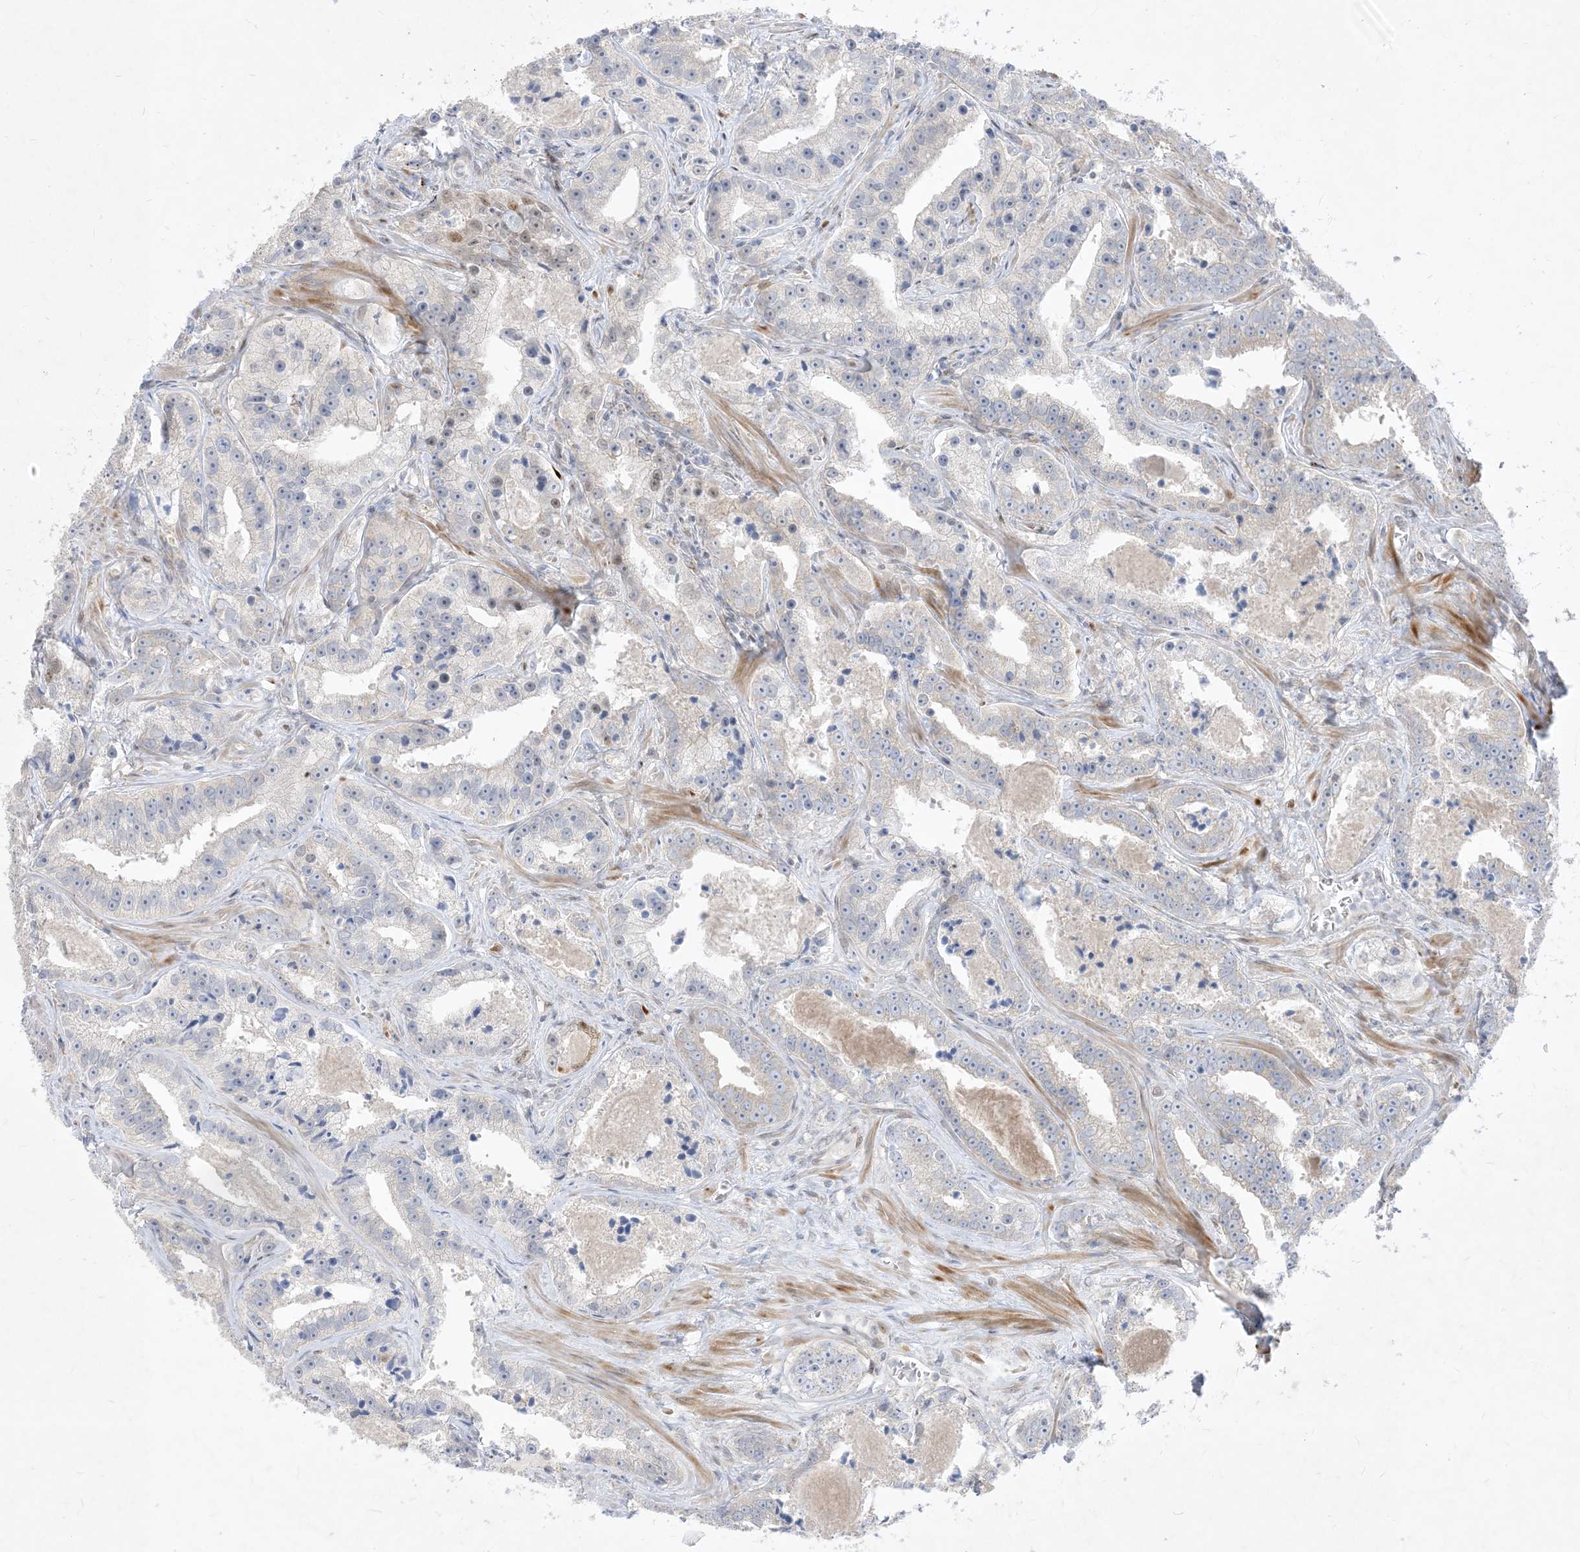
{"staining": {"intensity": "negative", "quantity": "none", "location": "none"}, "tissue": "prostate cancer", "cell_type": "Tumor cells", "image_type": "cancer", "snomed": [{"axis": "morphology", "description": "Adenocarcinoma, High grade"}, {"axis": "topography", "description": "Prostate"}], "caption": "There is no significant staining in tumor cells of prostate cancer. (Brightfield microscopy of DAB (3,3'-diaminobenzidine) IHC at high magnification).", "gene": "BHLHE40", "patient": {"sex": "male", "age": 62}}